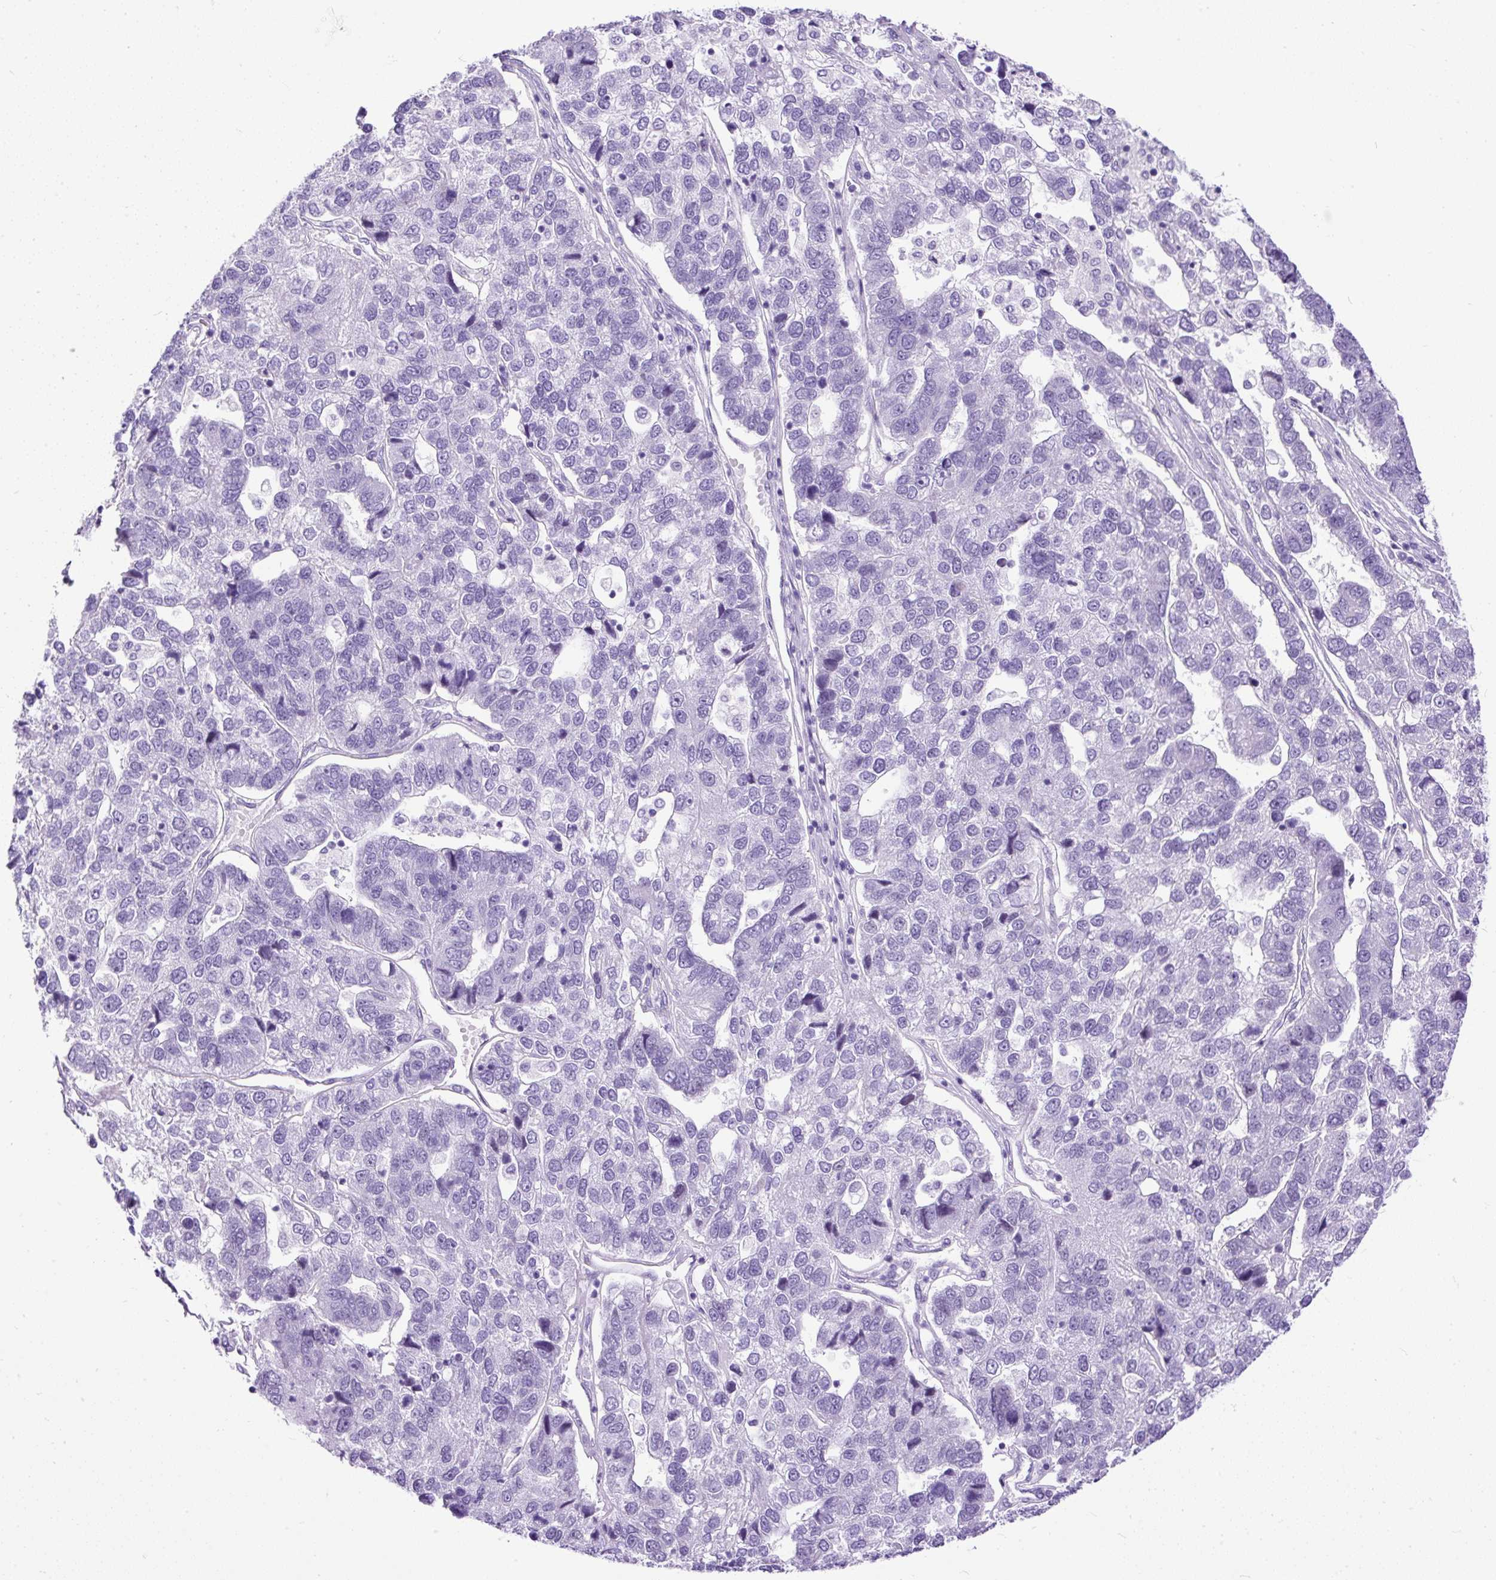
{"staining": {"intensity": "negative", "quantity": "none", "location": "none"}, "tissue": "pancreatic cancer", "cell_type": "Tumor cells", "image_type": "cancer", "snomed": [{"axis": "morphology", "description": "Adenocarcinoma, NOS"}, {"axis": "topography", "description": "Pancreas"}], "caption": "This micrograph is of adenocarcinoma (pancreatic) stained with IHC to label a protein in brown with the nuclei are counter-stained blue. There is no positivity in tumor cells. Nuclei are stained in blue.", "gene": "PDIA2", "patient": {"sex": "female", "age": 61}}